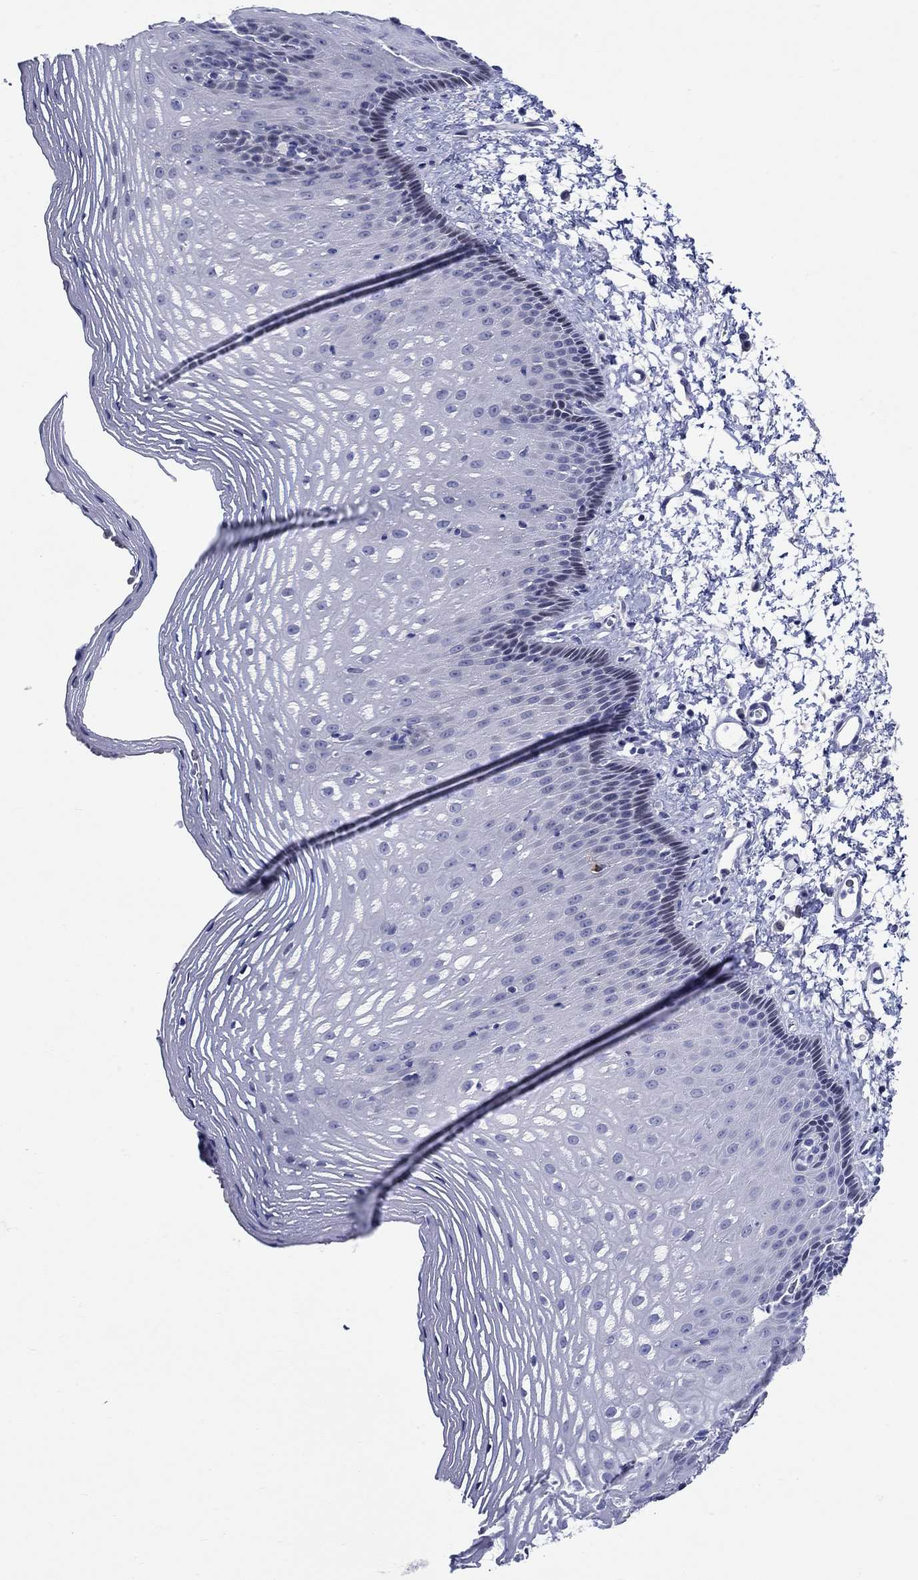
{"staining": {"intensity": "negative", "quantity": "none", "location": "none"}, "tissue": "esophagus", "cell_type": "Squamous epithelial cells", "image_type": "normal", "snomed": [{"axis": "morphology", "description": "Normal tissue, NOS"}, {"axis": "topography", "description": "Esophagus"}], "caption": "A histopathology image of human esophagus is negative for staining in squamous epithelial cells. (DAB immunohistochemistry (IHC) with hematoxylin counter stain).", "gene": "CRYGS", "patient": {"sex": "male", "age": 76}}